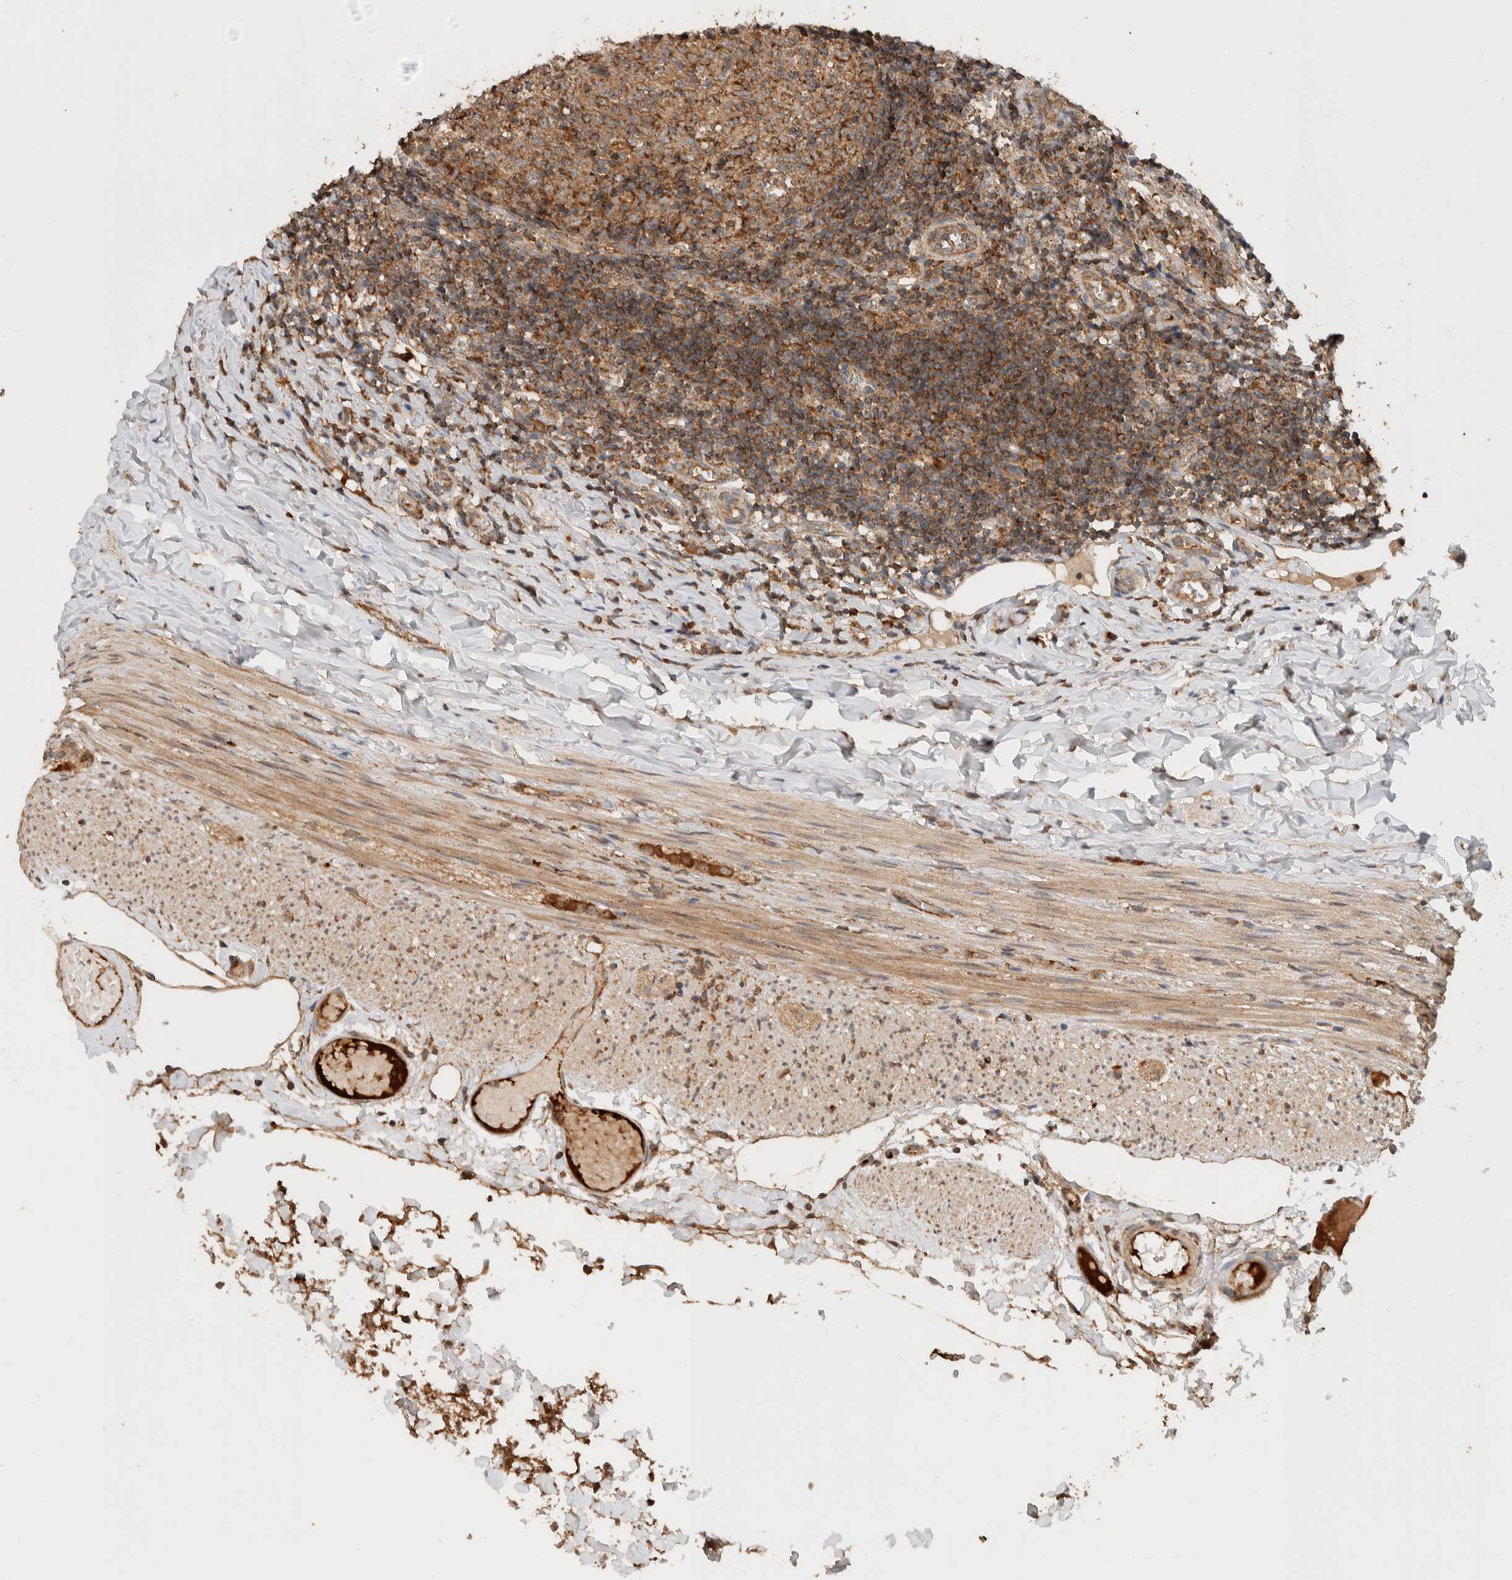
{"staining": {"intensity": "strong", "quantity": ">75%", "location": "cytoplasmic/membranous"}, "tissue": "appendix", "cell_type": "Glandular cells", "image_type": "normal", "snomed": [{"axis": "morphology", "description": "Normal tissue, NOS"}, {"axis": "topography", "description": "Appendix"}], "caption": "Protein expression analysis of benign appendix demonstrates strong cytoplasmic/membranous staining in approximately >75% of glandular cells. (DAB (3,3'-diaminobenzidine) IHC with brightfield microscopy, high magnification).", "gene": "EIF2B3", "patient": {"sex": "male", "age": 8}}